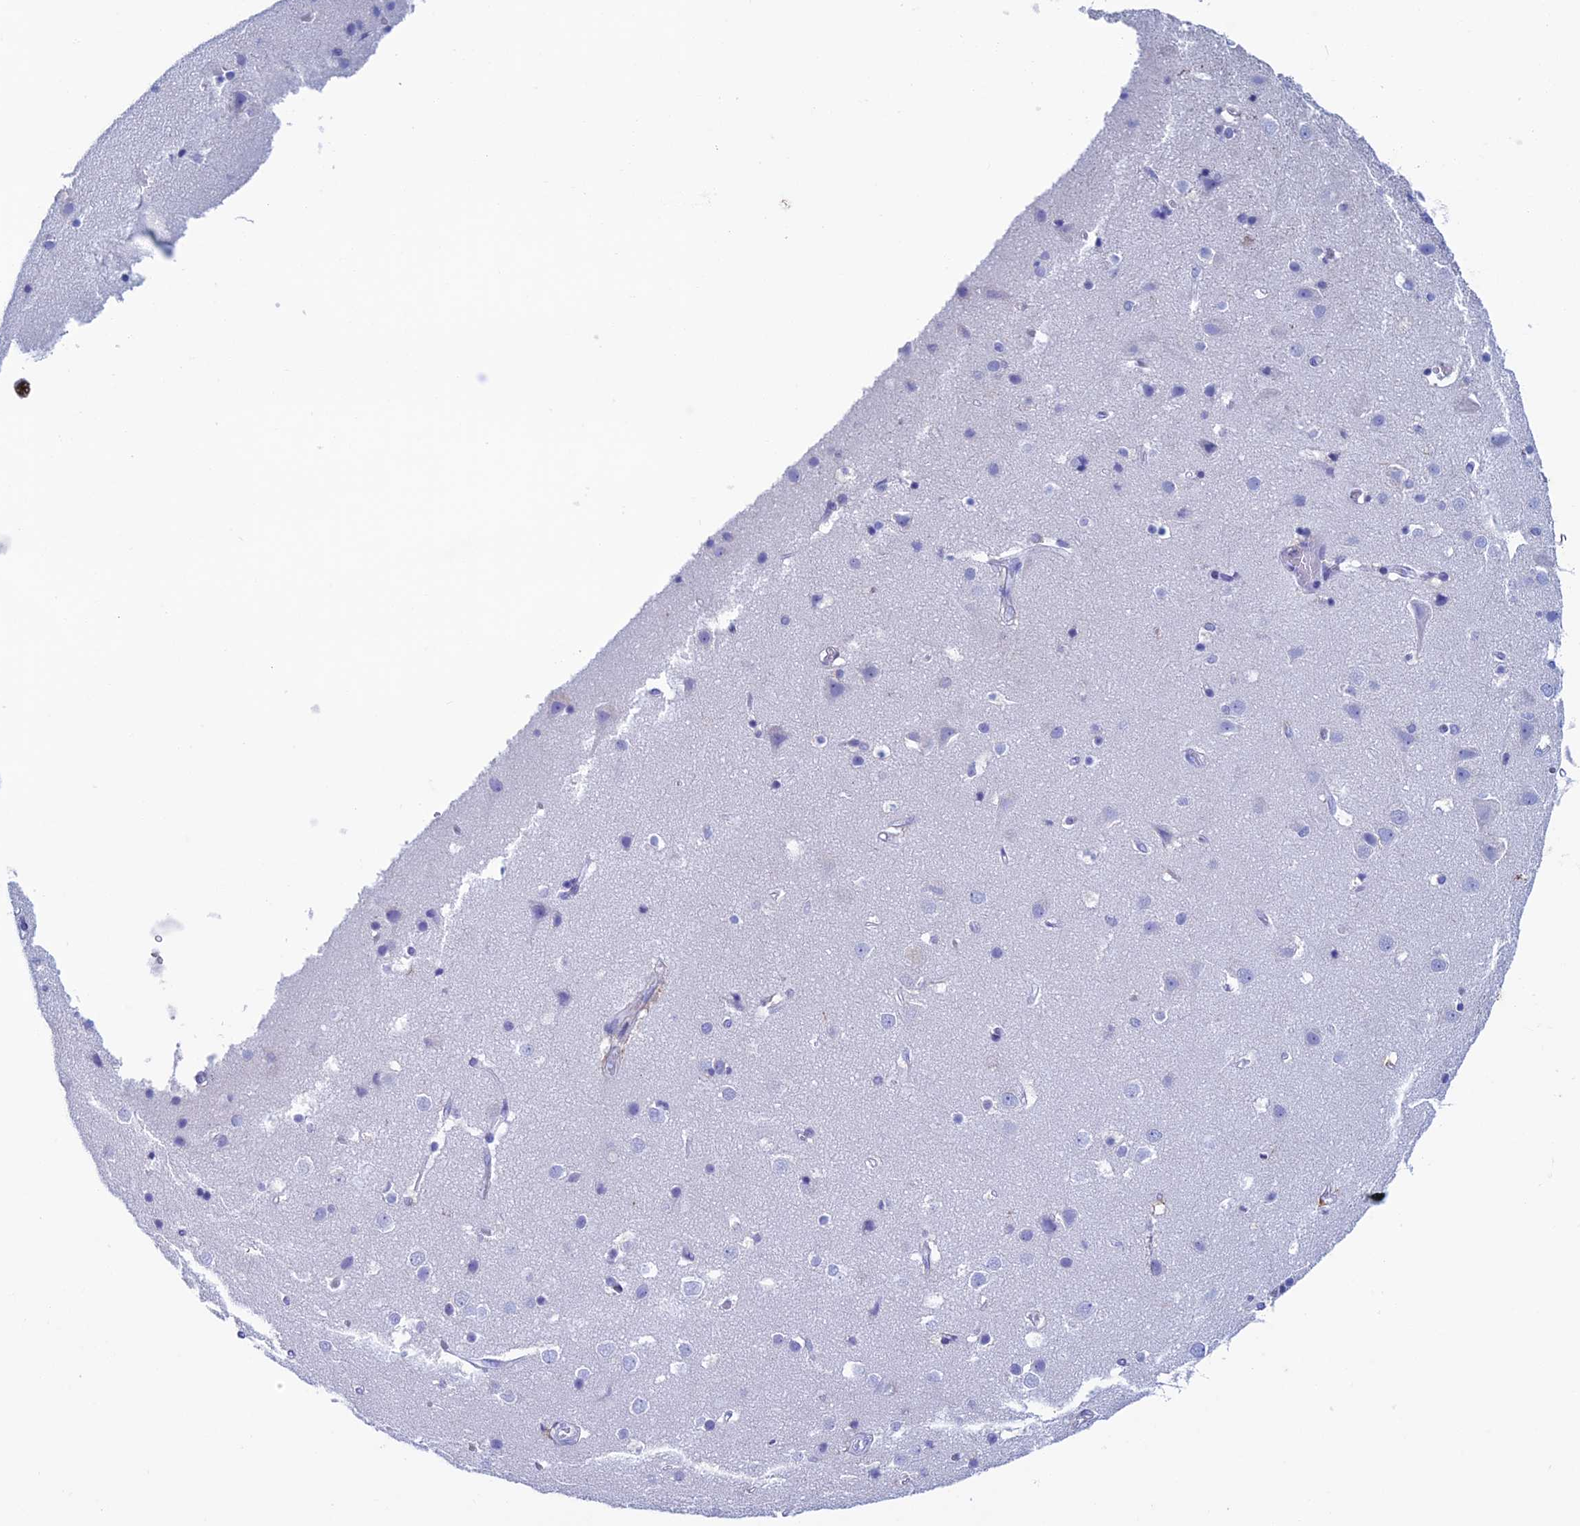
{"staining": {"intensity": "negative", "quantity": "none", "location": "none"}, "tissue": "cerebral cortex", "cell_type": "Endothelial cells", "image_type": "normal", "snomed": [{"axis": "morphology", "description": "Normal tissue, NOS"}, {"axis": "topography", "description": "Cerebral cortex"}], "caption": "Immunohistochemistry photomicrograph of unremarkable cerebral cortex stained for a protein (brown), which reveals no positivity in endothelial cells. (DAB immunohistochemistry (IHC) with hematoxylin counter stain).", "gene": "KCNK17", "patient": {"sex": "male", "age": 54}}